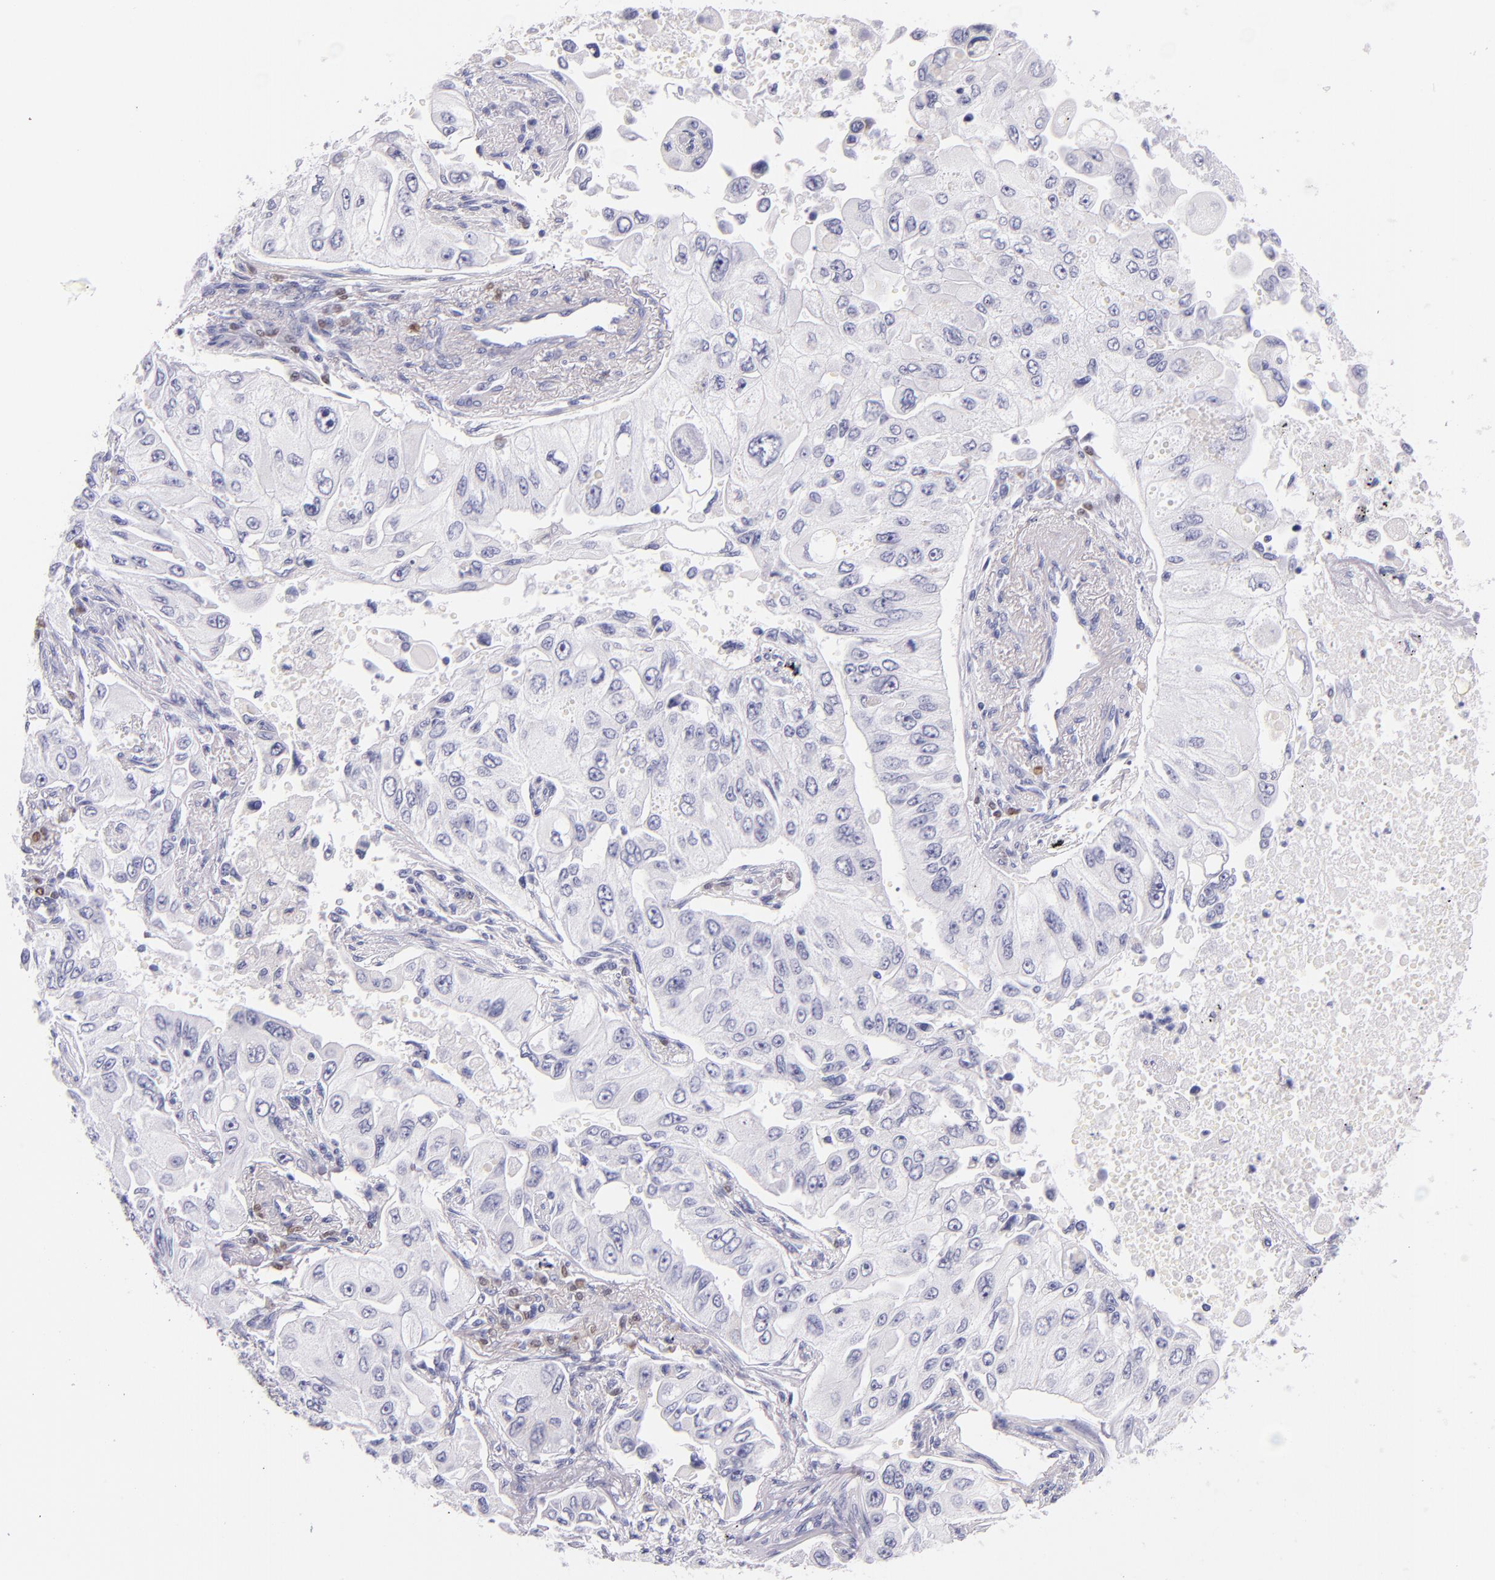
{"staining": {"intensity": "negative", "quantity": "none", "location": "none"}, "tissue": "lung cancer", "cell_type": "Tumor cells", "image_type": "cancer", "snomed": [{"axis": "morphology", "description": "Adenocarcinoma, NOS"}, {"axis": "topography", "description": "Lung"}], "caption": "Immunohistochemical staining of lung adenocarcinoma shows no significant staining in tumor cells.", "gene": "IRF4", "patient": {"sex": "male", "age": 84}}